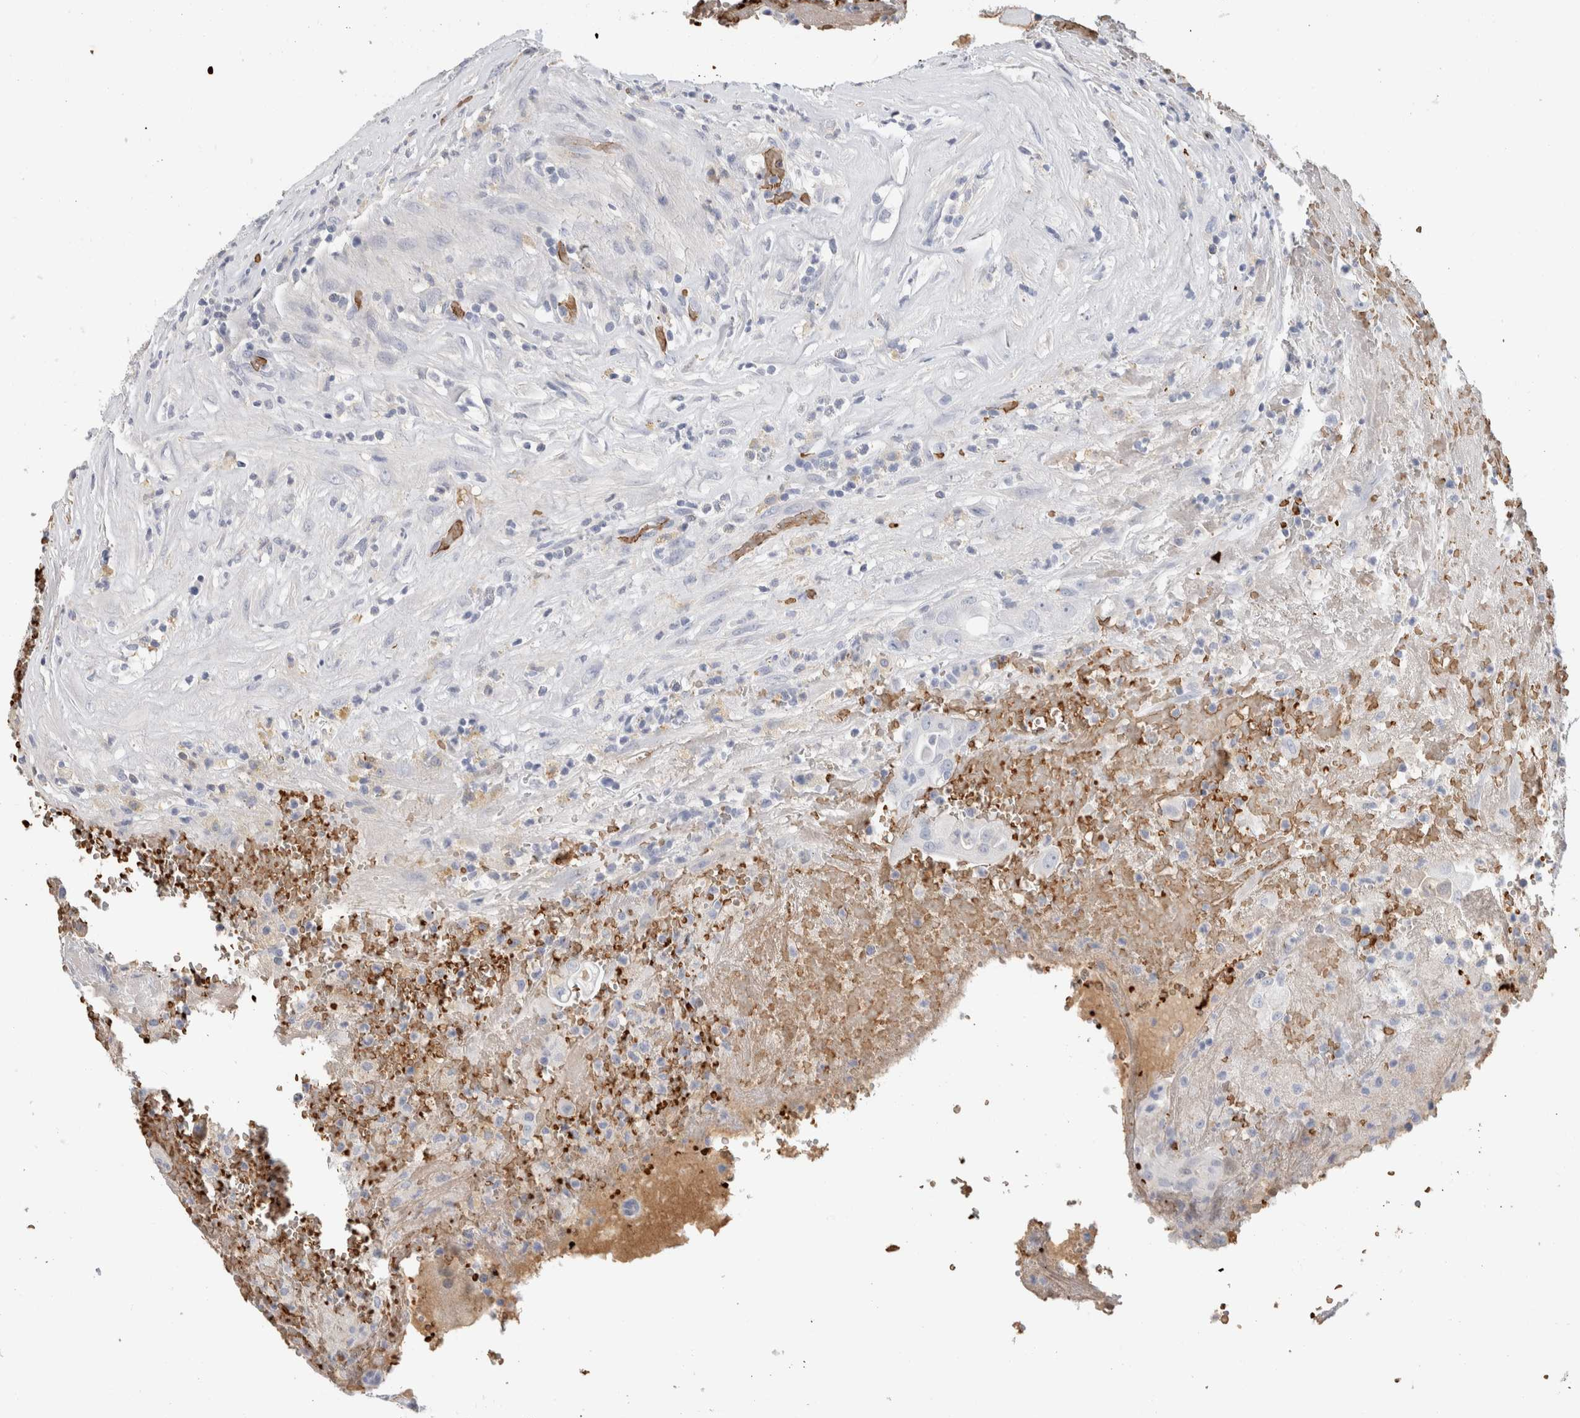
{"staining": {"intensity": "negative", "quantity": "none", "location": "none"}, "tissue": "thyroid cancer", "cell_type": "Tumor cells", "image_type": "cancer", "snomed": [{"axis": "morphology", "description": "Papillary adenocarcinoma, NOS"}, {"axis": "topography", "description": "Thyroid gland"}], "caption": "The photomicrograph displays no staining of tumor cells in thyroid papillary adenocarcinoma. The staining was performed using DAB to visualize the protein expression in brown, while the nuclei were stained in blue with hematoxylin (Magnification: 20x).", "gene": "CA1", "patient": {"sex": "male", "age": 77}}